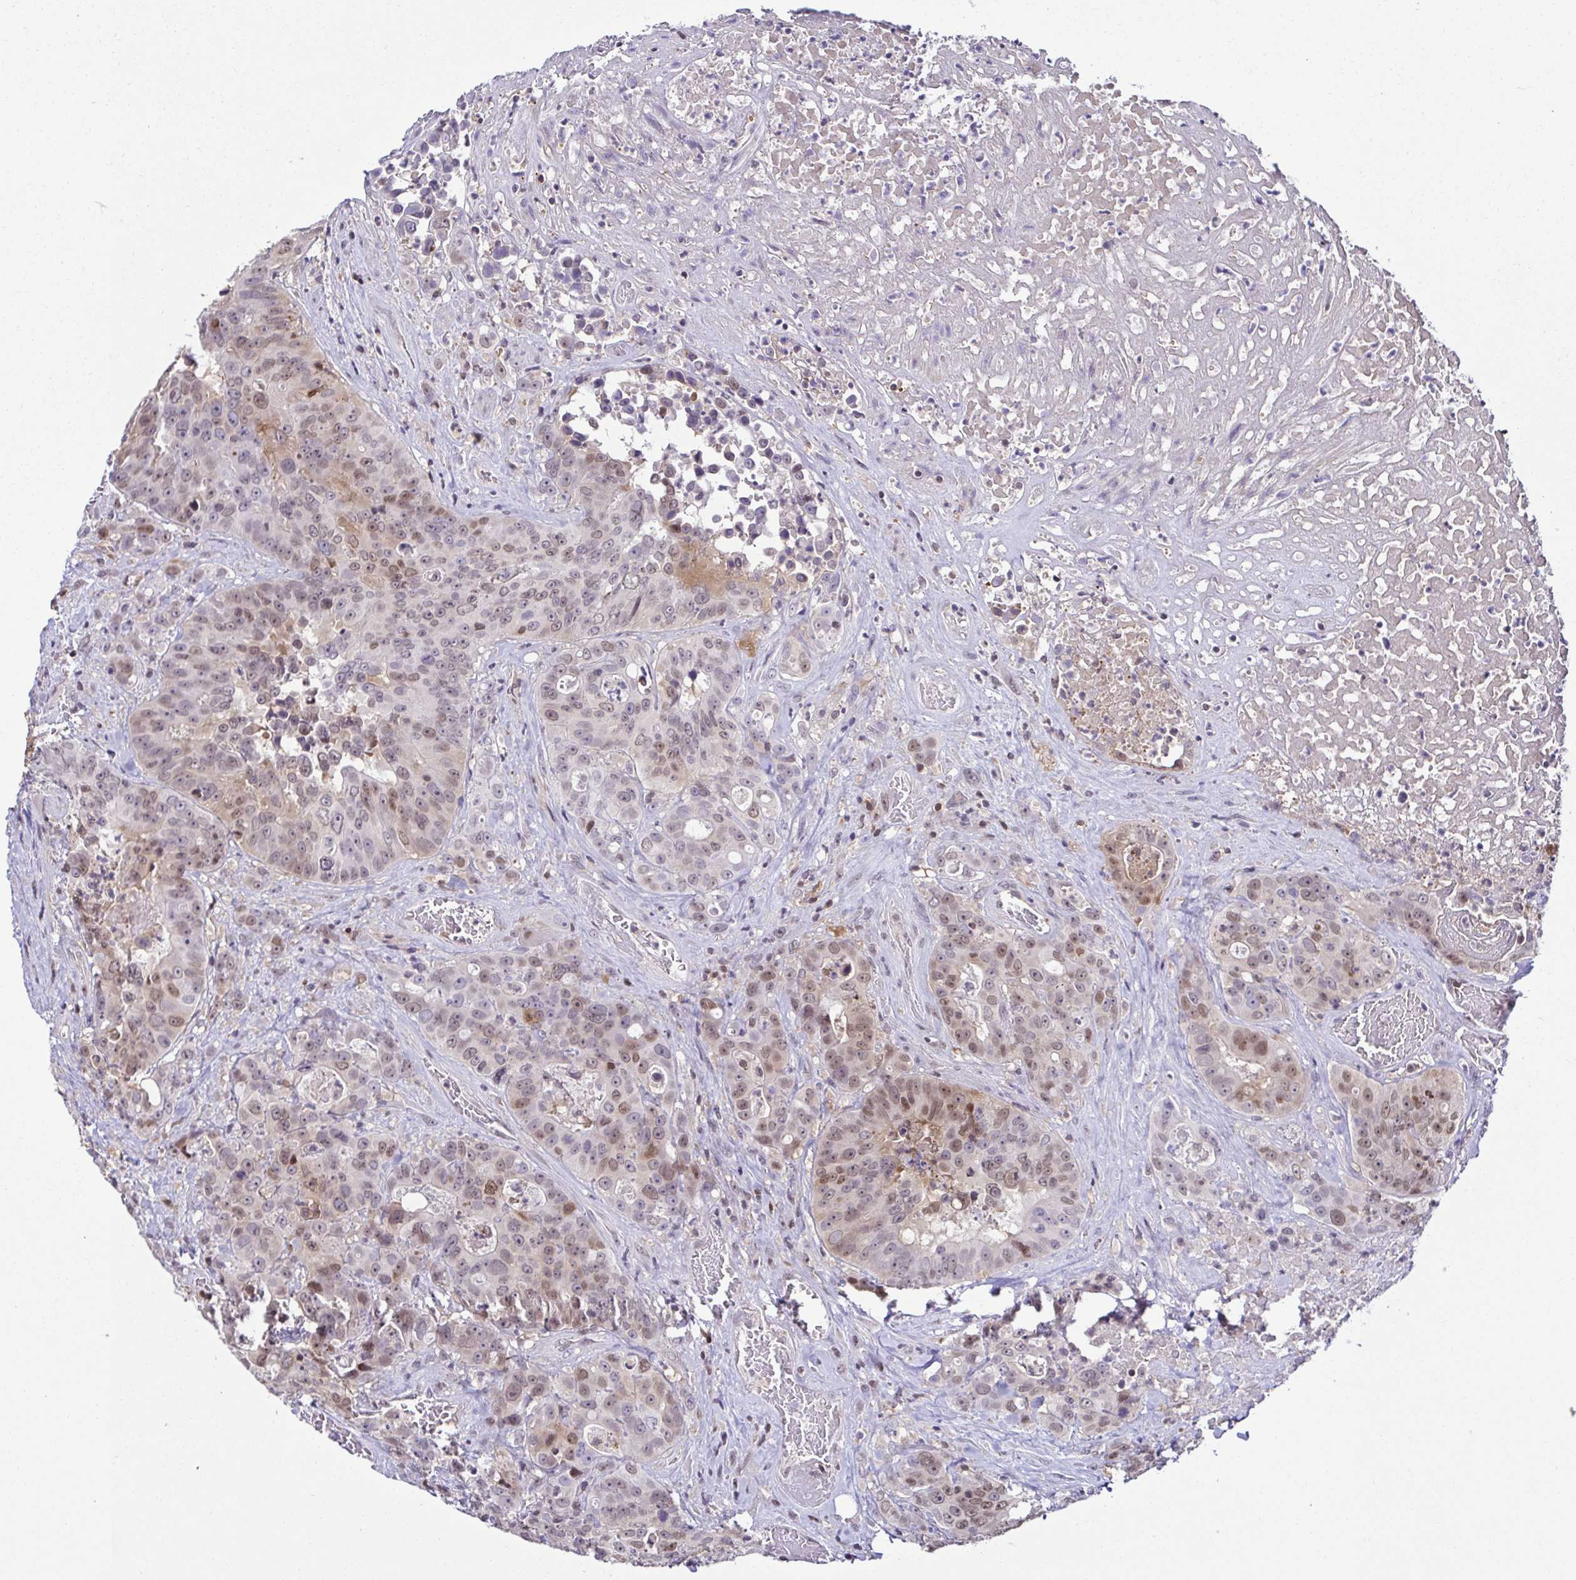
{"staining": {"intensity": "weak", "quantity": "<25%", "location": "nuclear"}, "tissue": "colorectal cancer", "cell_type": "Tumor cells", "image_type": "cancer", "snomed": [{"axis": "morphology", "description": "Adenocarcinoma, NOS"}, {"axis": "topography", "description": "Rectum"}], "caption": "A high-resolution micrograph shows immunohistochemistry (IHC) staining of colorectal cancer, which shows no significant positivity in tumor cells.", "gene": "PSMB9", "patient": {"sex": "female", "age": 62}}